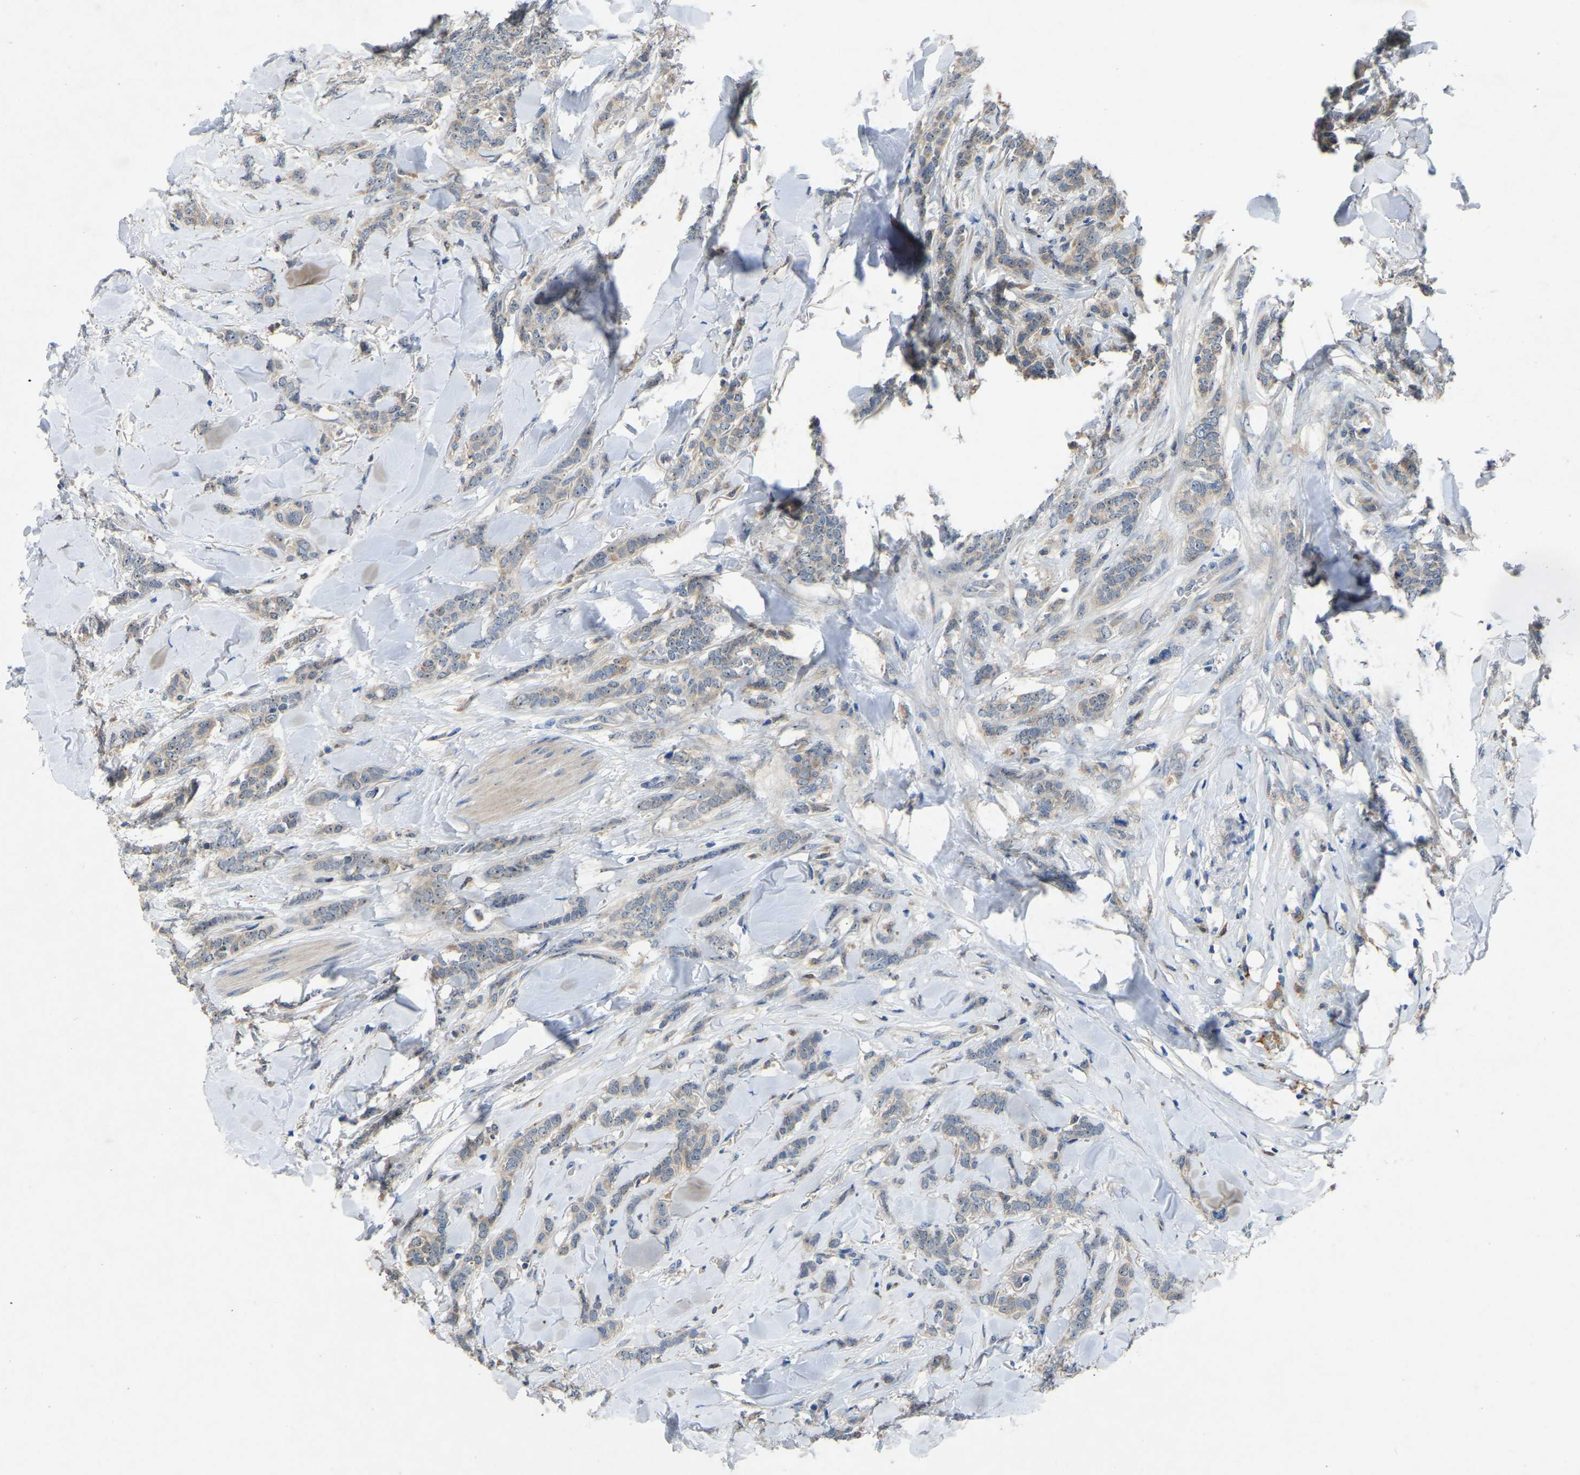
{"staining": {"intensity": "weak", "quantity": "25%-75%", "location": "cytoplasmic/membranous"}, "tissue": "breast cancer", "cell_type": "Tumor cells", "image_type": "cancer", "snomed": [{"axis": "morphology", "description": "Lobular carcinoma"}, {"axis": "topography", "description": "Skin"}, {"axis": "topography", "description": "Breast"}], "caption": "Immunohistochemical staining of human lobular carcinoma (breast) shows low levels of weak cytoplasmic/membranous protein staining in approximately 25%-75% of tumor cells. (IHC, brightfield microscopy, high magnification).", "gene": "FHIT", "patient": {"sex": "female", "age": 46}}